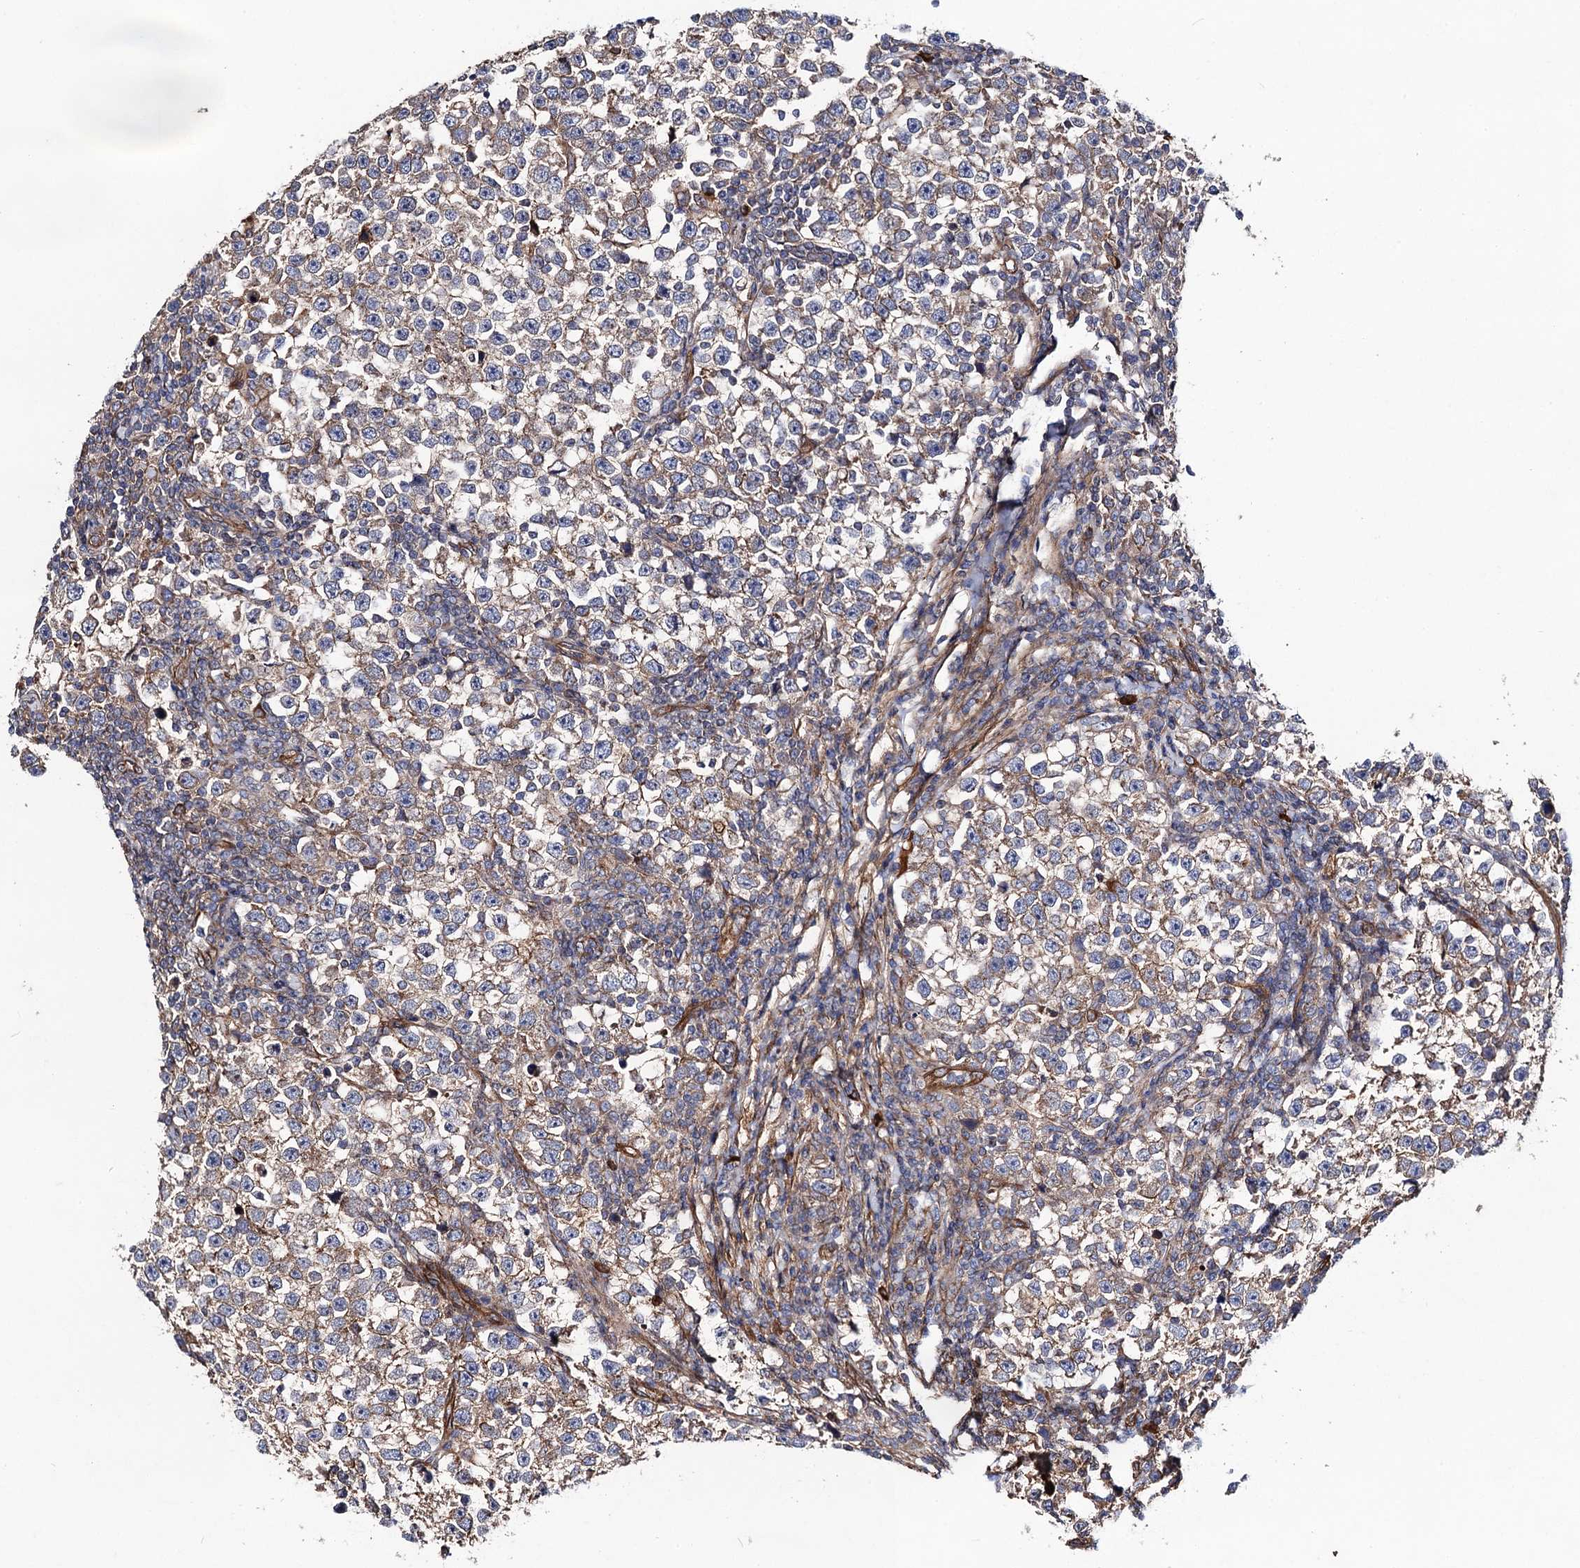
{"staining": {"intensity": "weak", "quantity": ">75%", "location": "cytoplasmic/membranous"}, "tissue": "testis cancer", "cell_type": "Tumor cells", "image_type": "cancer", "snomed": [{"axis": "morphology", "description": "Normal tissue, NOS"}, {"axis": "morphology", "description": "Seminoma, NOS"}, {"axis": "topography", "description": "Testis"}], "caption": "Protein expression analysis of testis seminoma reveals weak cytoplasmic/membranous expression in approximately >75% of tumor cells. (DAB IHC with brightfield microscopy, high magnification).", "gene": "CIP2A", "patient": {"sex": "male", "age": 43}}